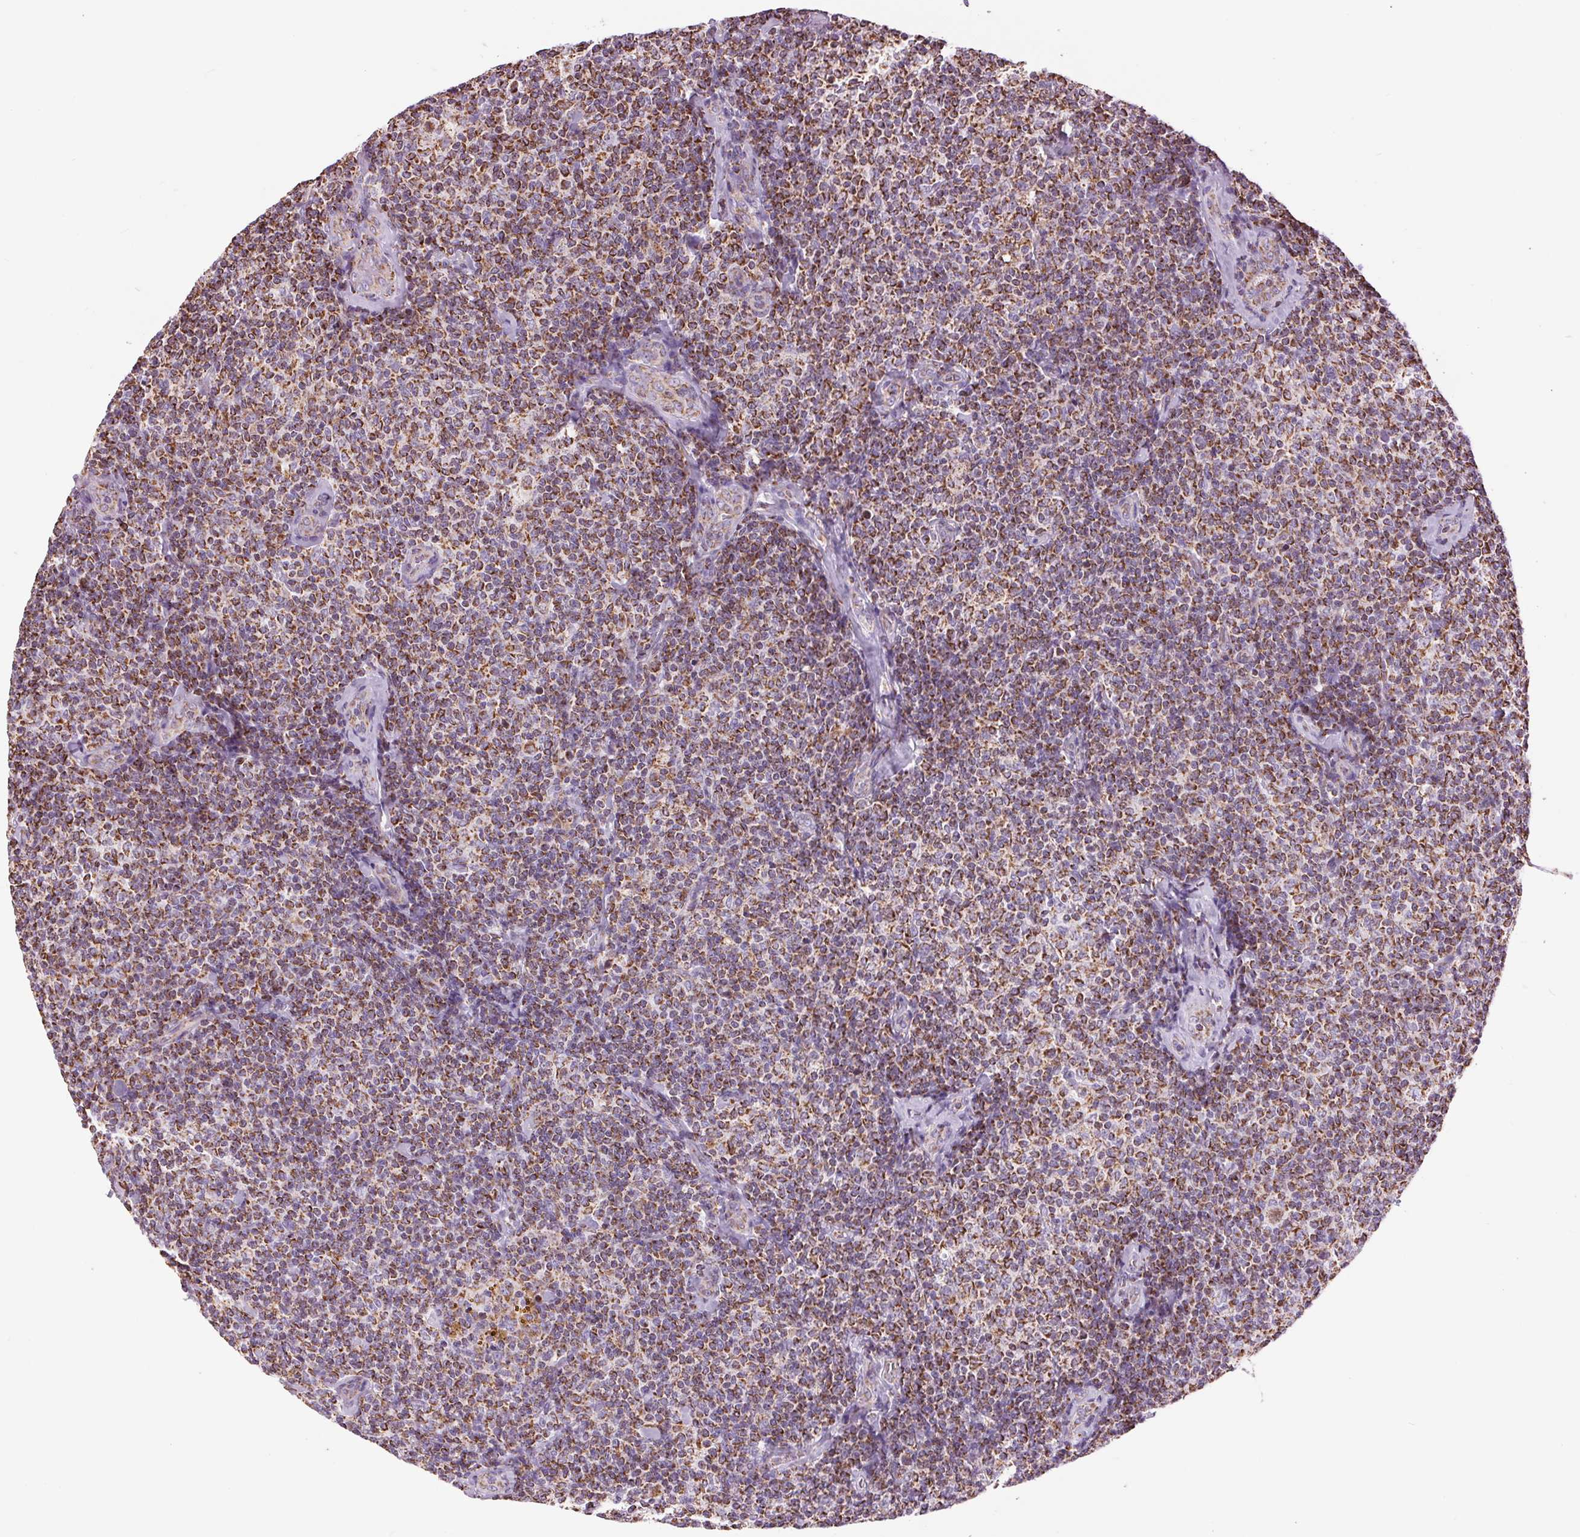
{"staining": {"intensity": "strong", "quantity": ">75%", "location": "cytoplasmic/membranous"}, "tissue": "lymphoma", "cell_type": "Tumor cells", "image_type": "cancer", "snomed": [{"axis": "morphology", "description": "Malignant lymphoma, non-Hodgkin's type, Low grade"}, {"axis": "topography", "description": "Lymph node"}], "caption": "Strong cytoplasmic/membranous positivity for a protein is seen in approximately >75% of tumor cells of low-grade malignant lymphoma, non-Hodgkin's type using immunohistochemistry (IHC).", "gene": "ATP5PB", "patient": {"sex": "female", "age": 56}}